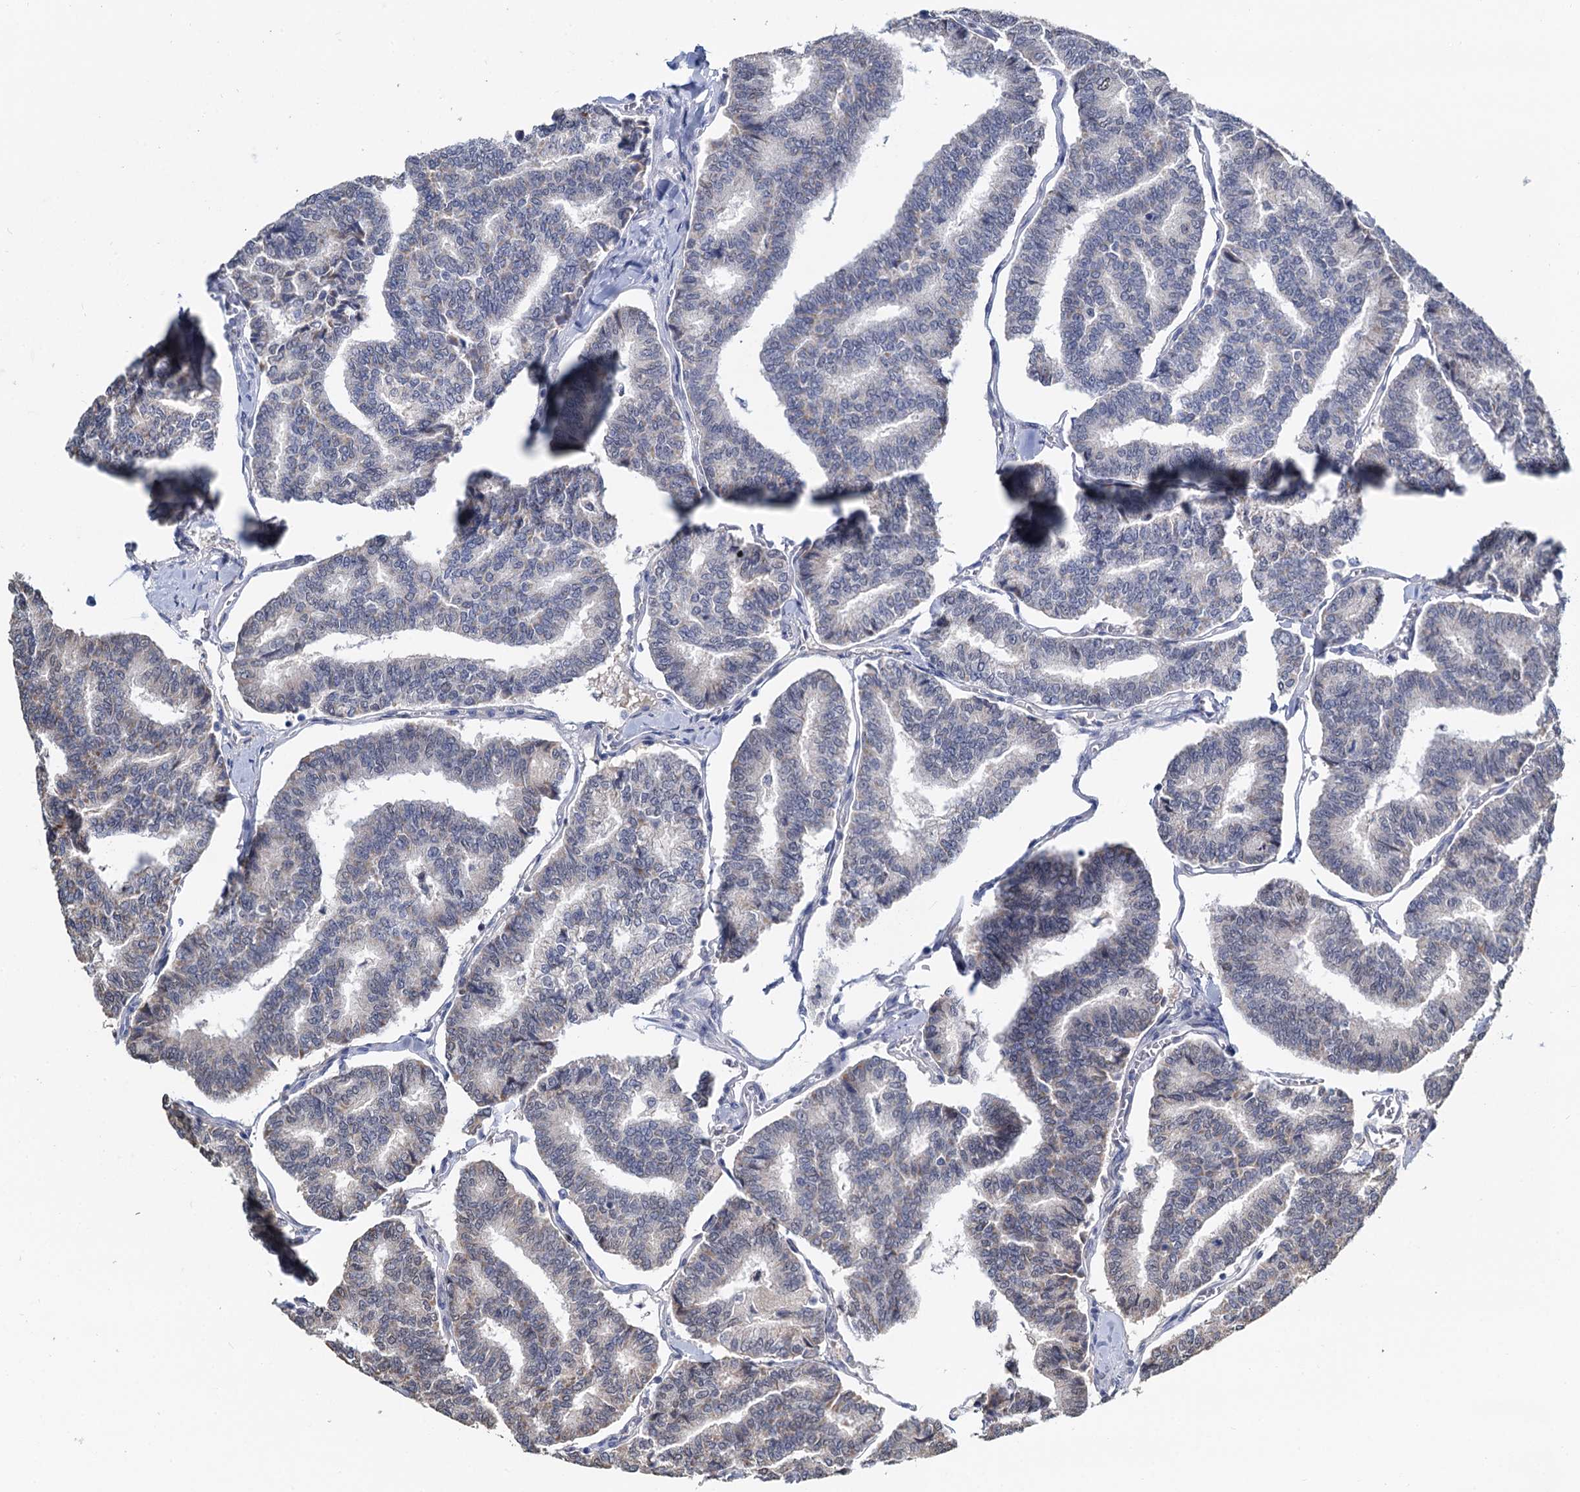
{"staining": {"intensity": "negative", "quantity": "none", "location": "none"}, "tissue": "thyroid cancer", "cell_type": "Tumor cells", "image_type": "cancer", "snomed": [{"axis": "morphology", "description": "Papillary adenocarcinoma, NOS"}, {"axis": "topography", "description": "Thyroid gland"}], "caption": "A histopathology image of human papillary adenocarcinoma (thyroid) is negative for staining in tumor cells. The staining was performed using DAB to visualize the protein expression in brown, while the nuclei were stained in blue with hematoxylin (Magnification: 20x).", "gene": "ALKBH7", "patient": {"sex": "female", "age": 35}}